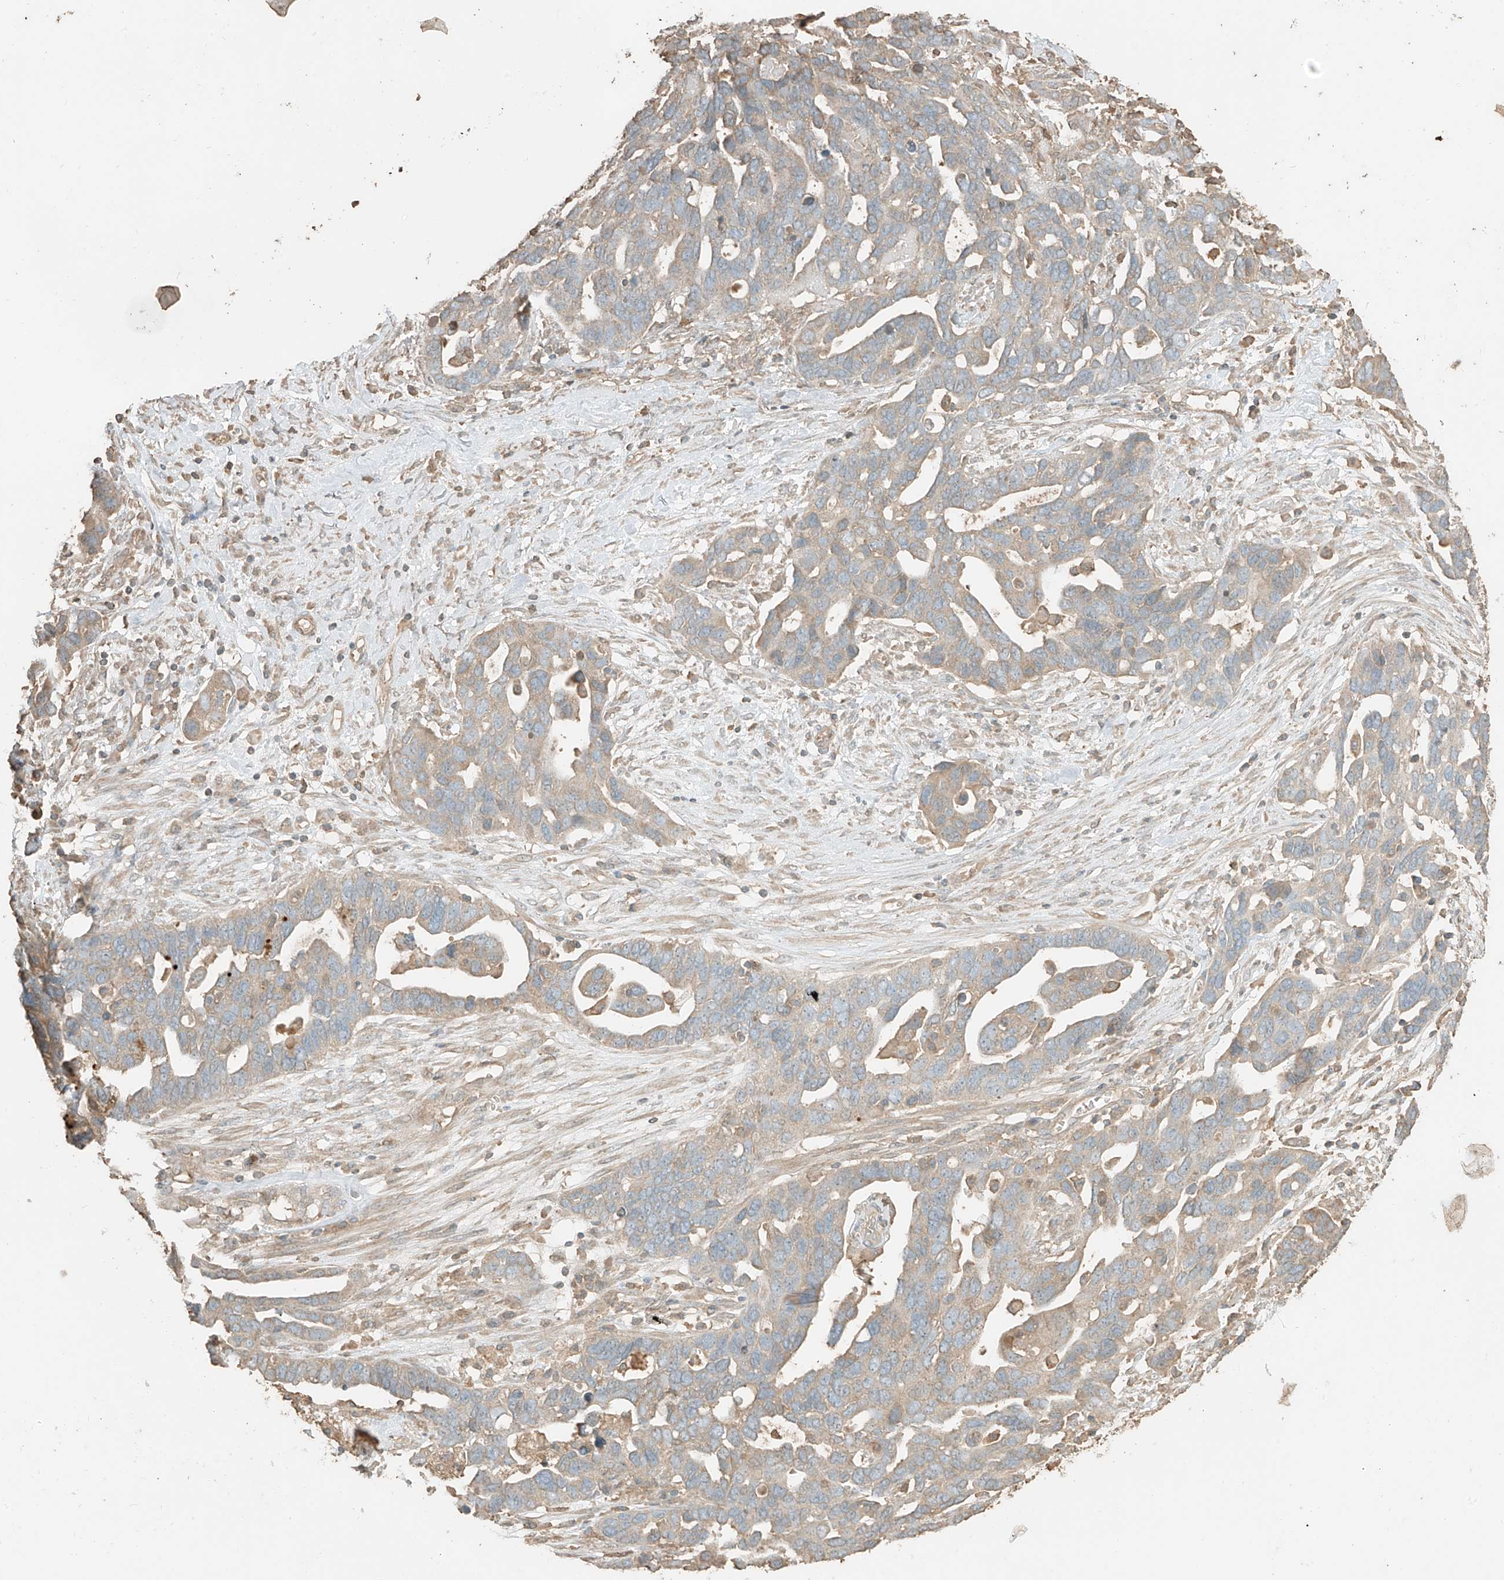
{"staining": {"intensity": "weak", "quantity": ">75%", "location": "cytoplasmic/membranous"}, "tissue": "ovarian cancer", "cell_type": "Tumor cells", "image_type": "cancer", "snomed": [{"axis": "morphology", "description": "Cystadenocarcinoma, serous, NOS"}, {"axis": "topography", "description": "Ovary"}], "caption": "Immunohistochemistry histopathology image of neoplastic tissue: serous cystadenocarcinoma (ovarian) stained using immunohistochemistry demonstrates low levels of weak protein expression localized specifically in the cytoplasmic/membranous of tumor cells, appearing as a cytoplasmic/membranous brown color.", "gene": "RFTN2", "patient": {"sex": "female", "age": 54}}